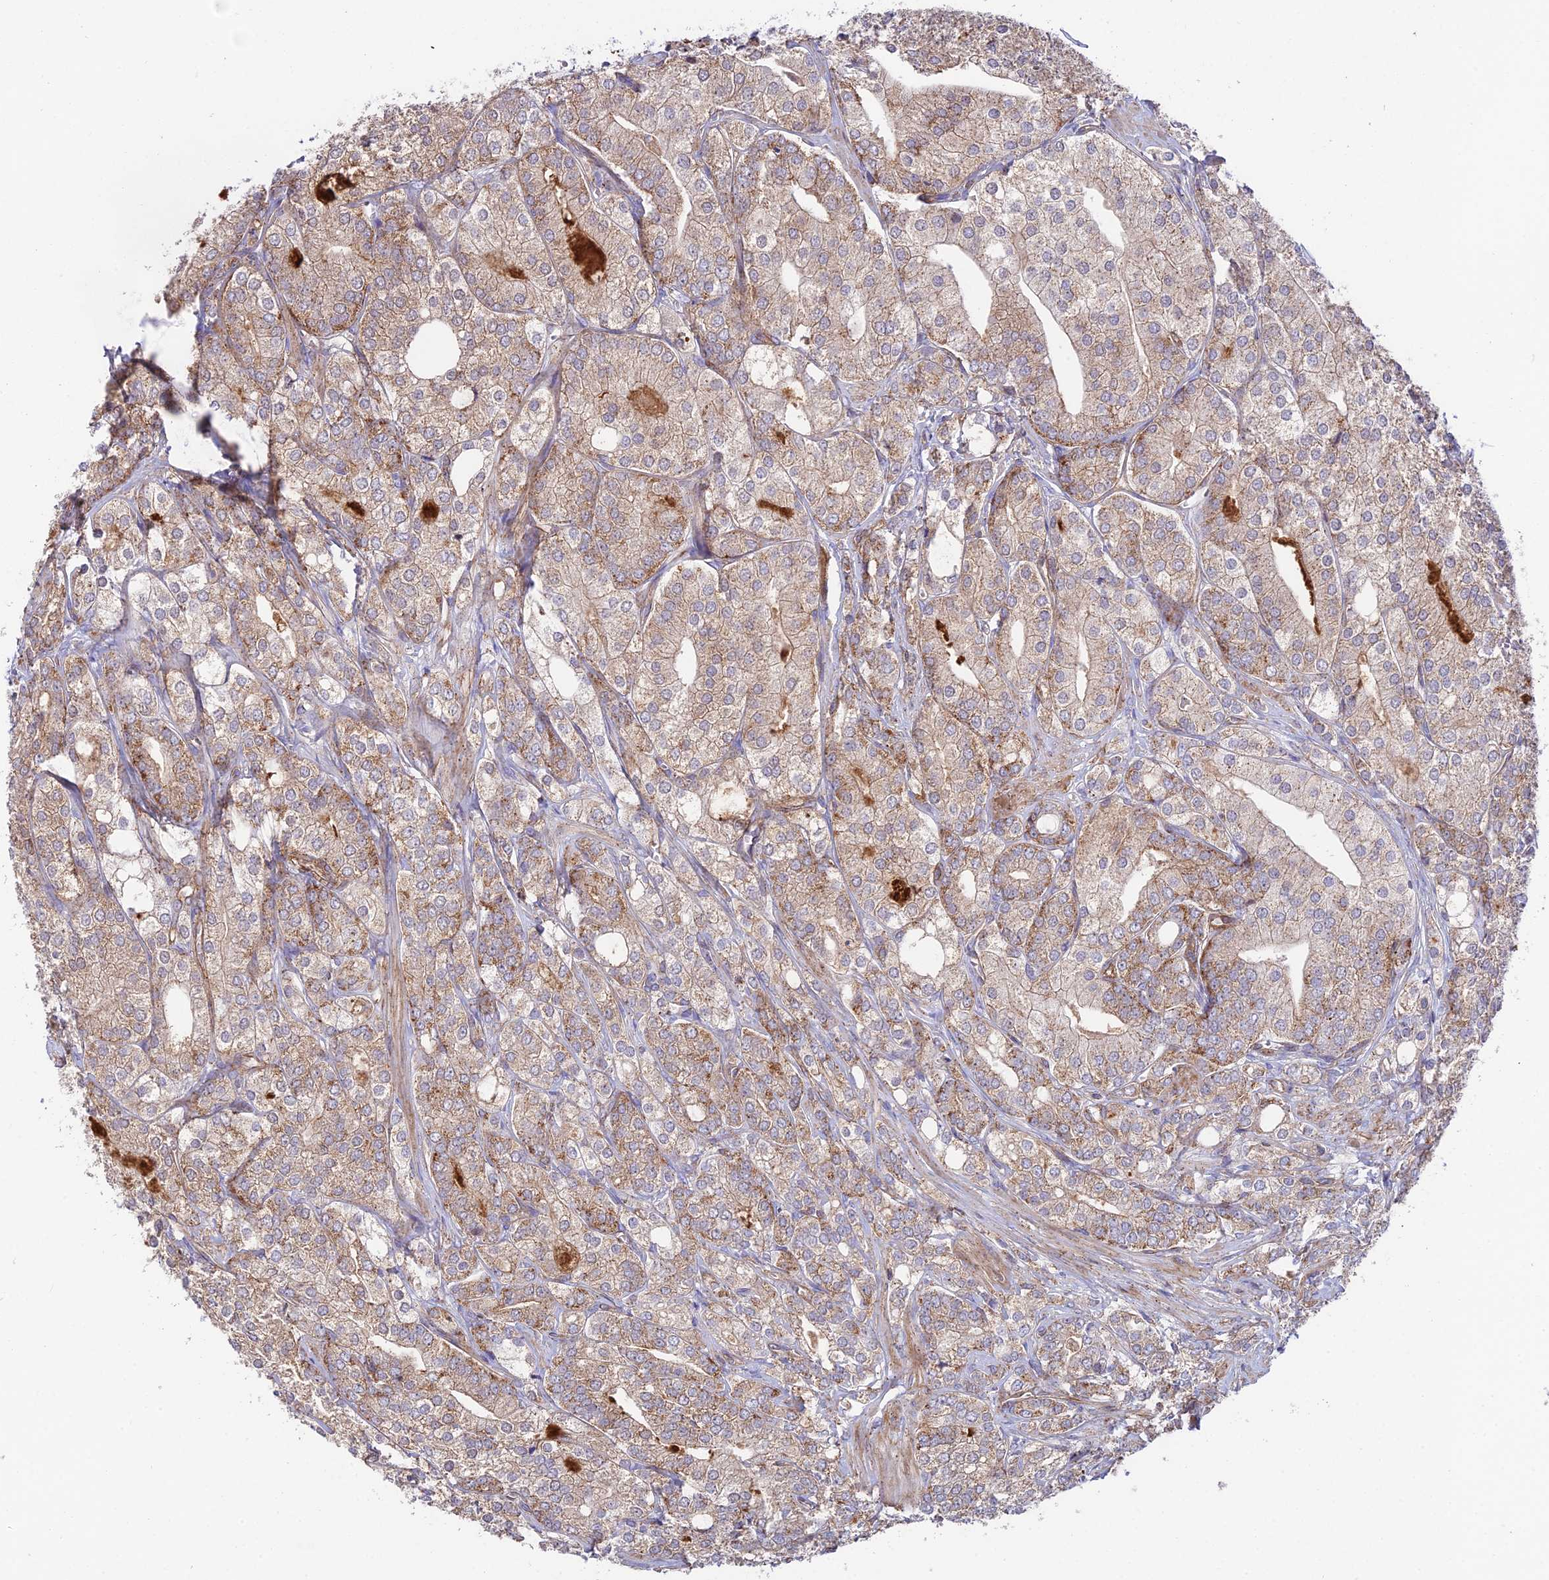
{"staining": {"intensity": "moderate", "quantity": ">75%", "location": "cytoplasmic/membranous"}, "tissue": "prostate cancer", "cell_type": "Tumor cells", "image_type": "cancer", "snomed": [{"axis": "morphology", "description": "Adenocarcinoma, High grade"}, {"axis": "topography", "description": "Prostate"}], "caption": "Protein staining of high-grade adenocarcinoma (prostate) tissue displays moderate cytoplasmic/membranous positivity in about >75% of tumor cells. Using DAB (3,3'-diaminobenzidine) (brown) and hematoxylin (blue) stains, captured at high magnification using brightfield microscopy.", "gene": "QRFP", "patient": {"sex": "male", "age": 50}}